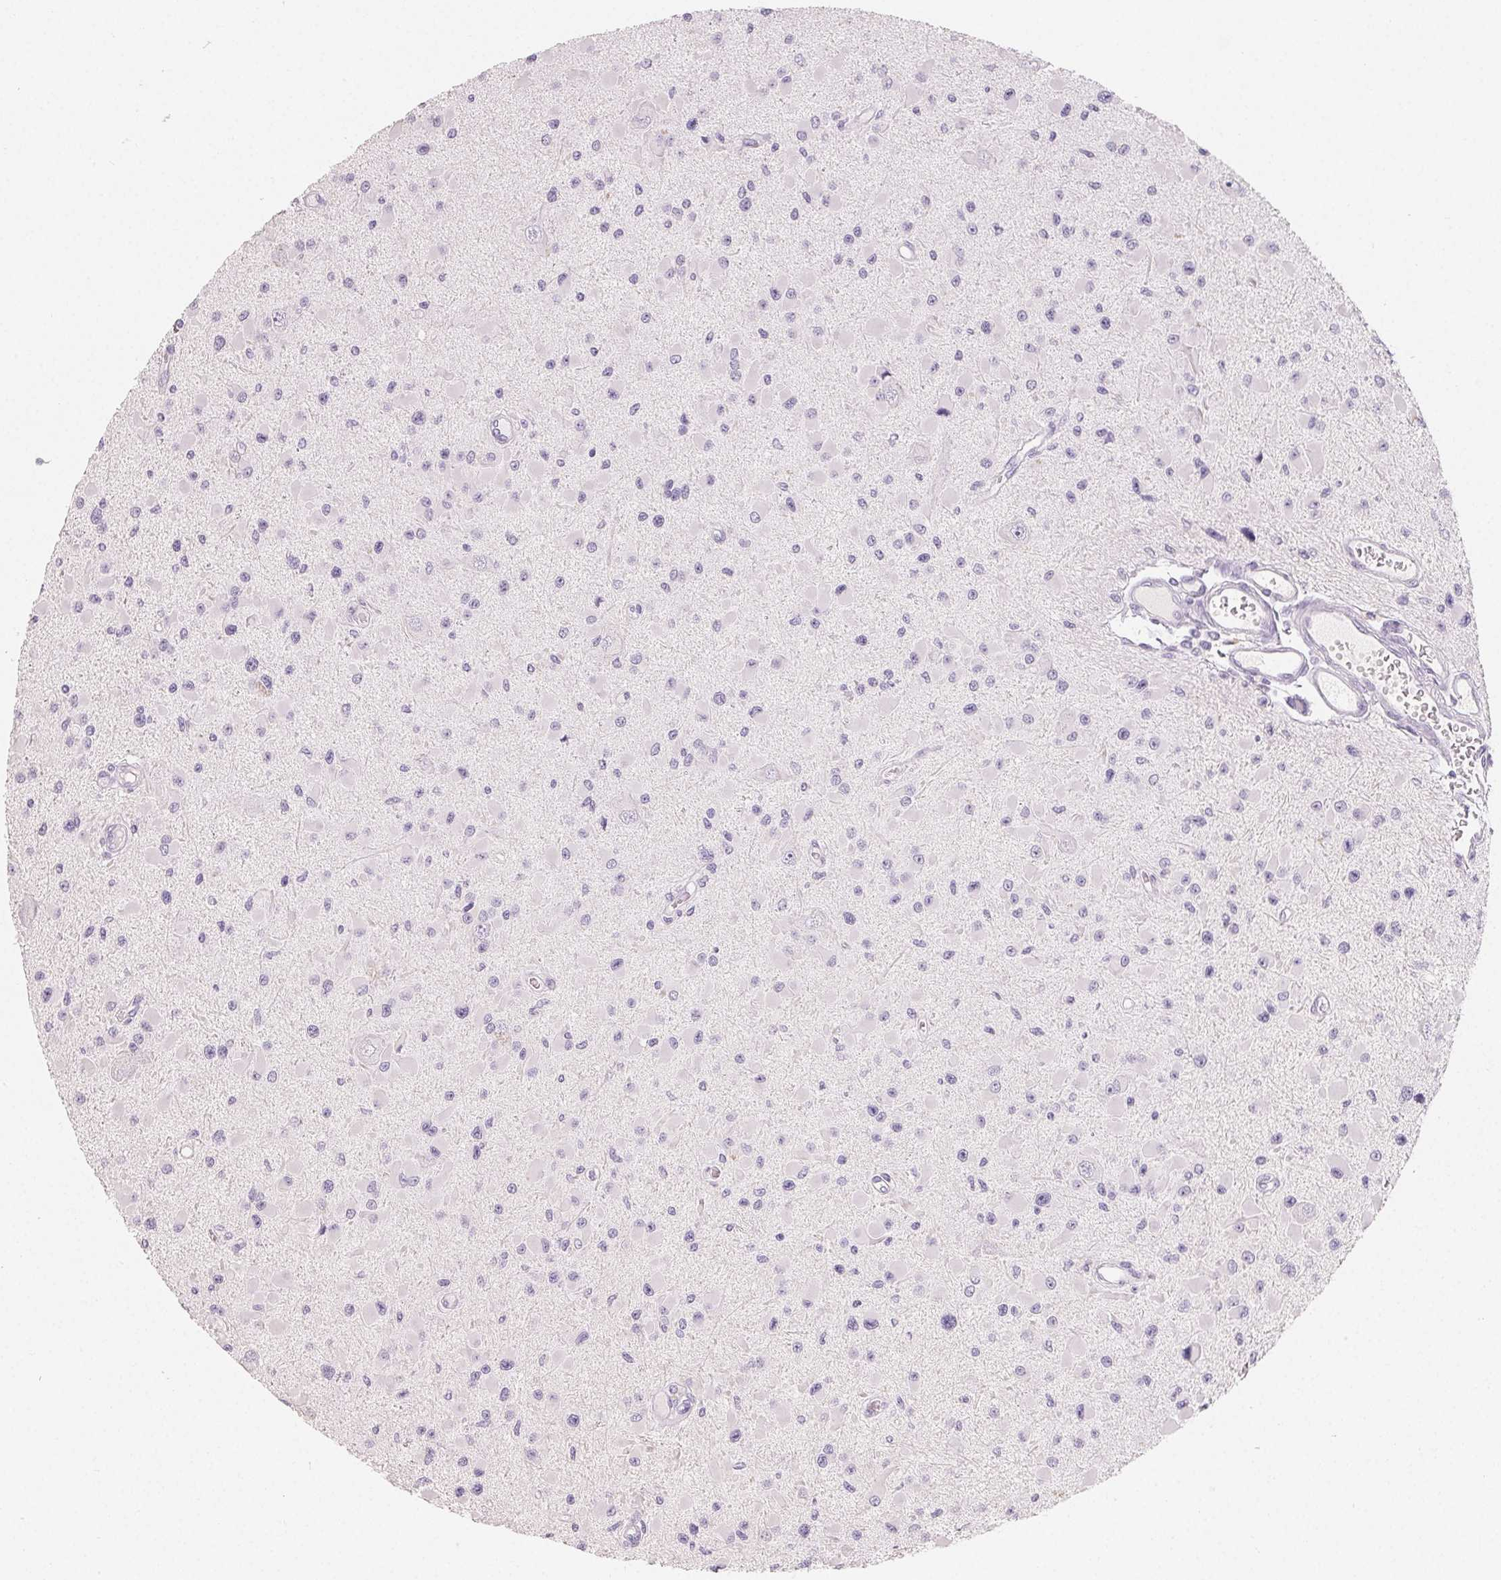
{"staining": {"intensity": "negative", "quantity": "none", "location": "none"}, "tissue": "glioma", "cell_type": "Tumor cells", "image_type": "cancer", "snomed": [{"axis": "morphology", "description": "Glioma, malignant, High grade"}, {"axis": "topography", "description": "Brain"}], "caption": "Histopathology image shows no significant protein positivity in tumor cells of malignant glioma (high-grade).", "gene": "MIOX", "patient": {"sex": "male", "age": 54}}